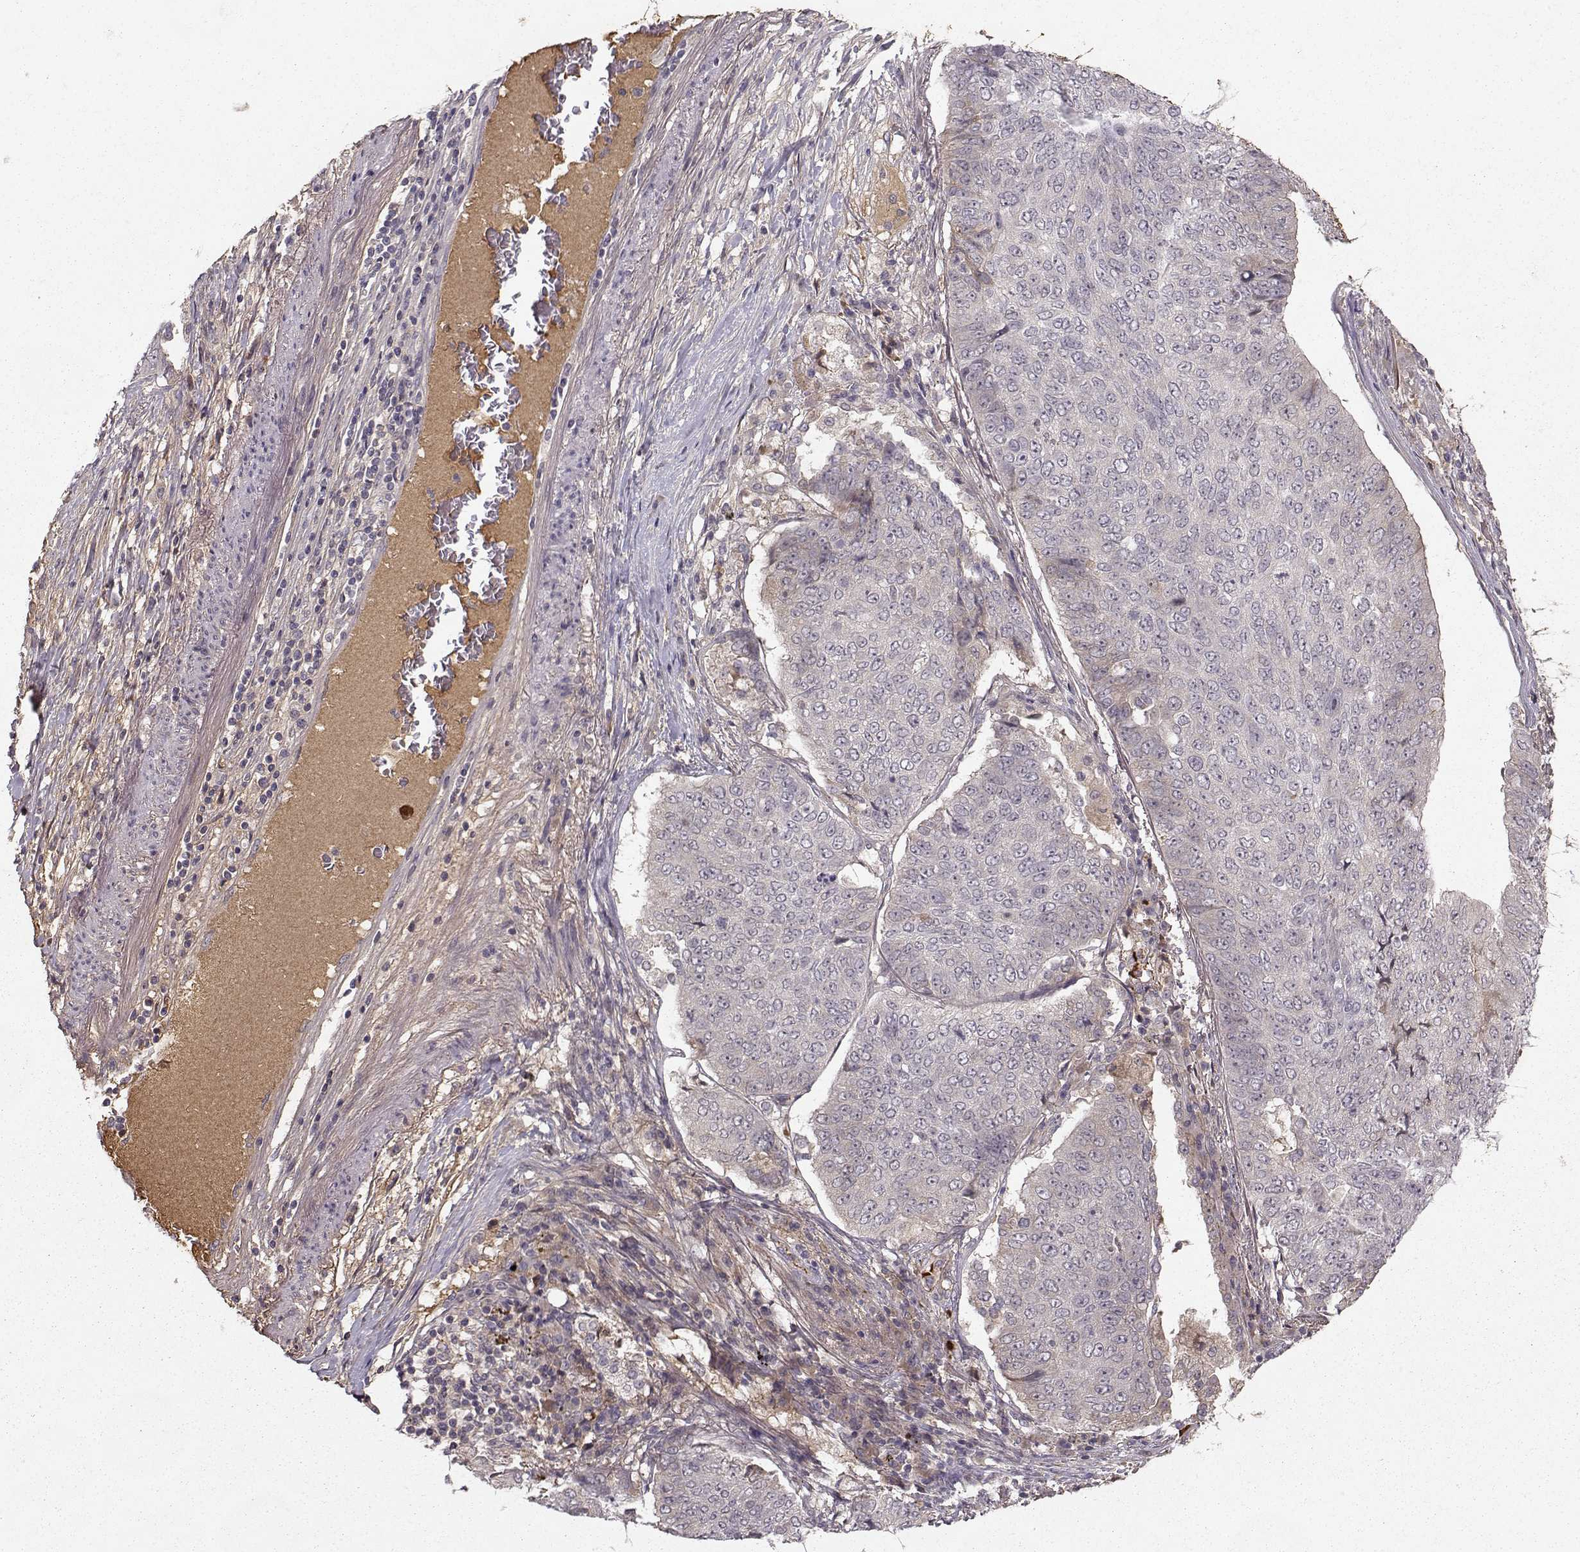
{"staining": {"intensity": "negative", "quantity": "none", "location": "none"}, "tissue": "lung cancer", "cell_type": "Tumor cells", "image_type": "cancer", "snomed": [{"axis": "morphology", "description": "Normal tissue, NOS"}, {"axis": "morphology", "description": "Squamous cell carcinoma, NOS"}, {"axis": "topography", "description": "Bronchus"}, {"axis": "topography", "description": "Lung"}], "caption": "This image is of lung cancer stained with immunohistochemistry (IHC) to label a protein in brown with the nuclei are counter-stained blue. There is no staining in tumor cells.", "gene": "WNT6", "patient": {"sex": "male", "age": 64}}